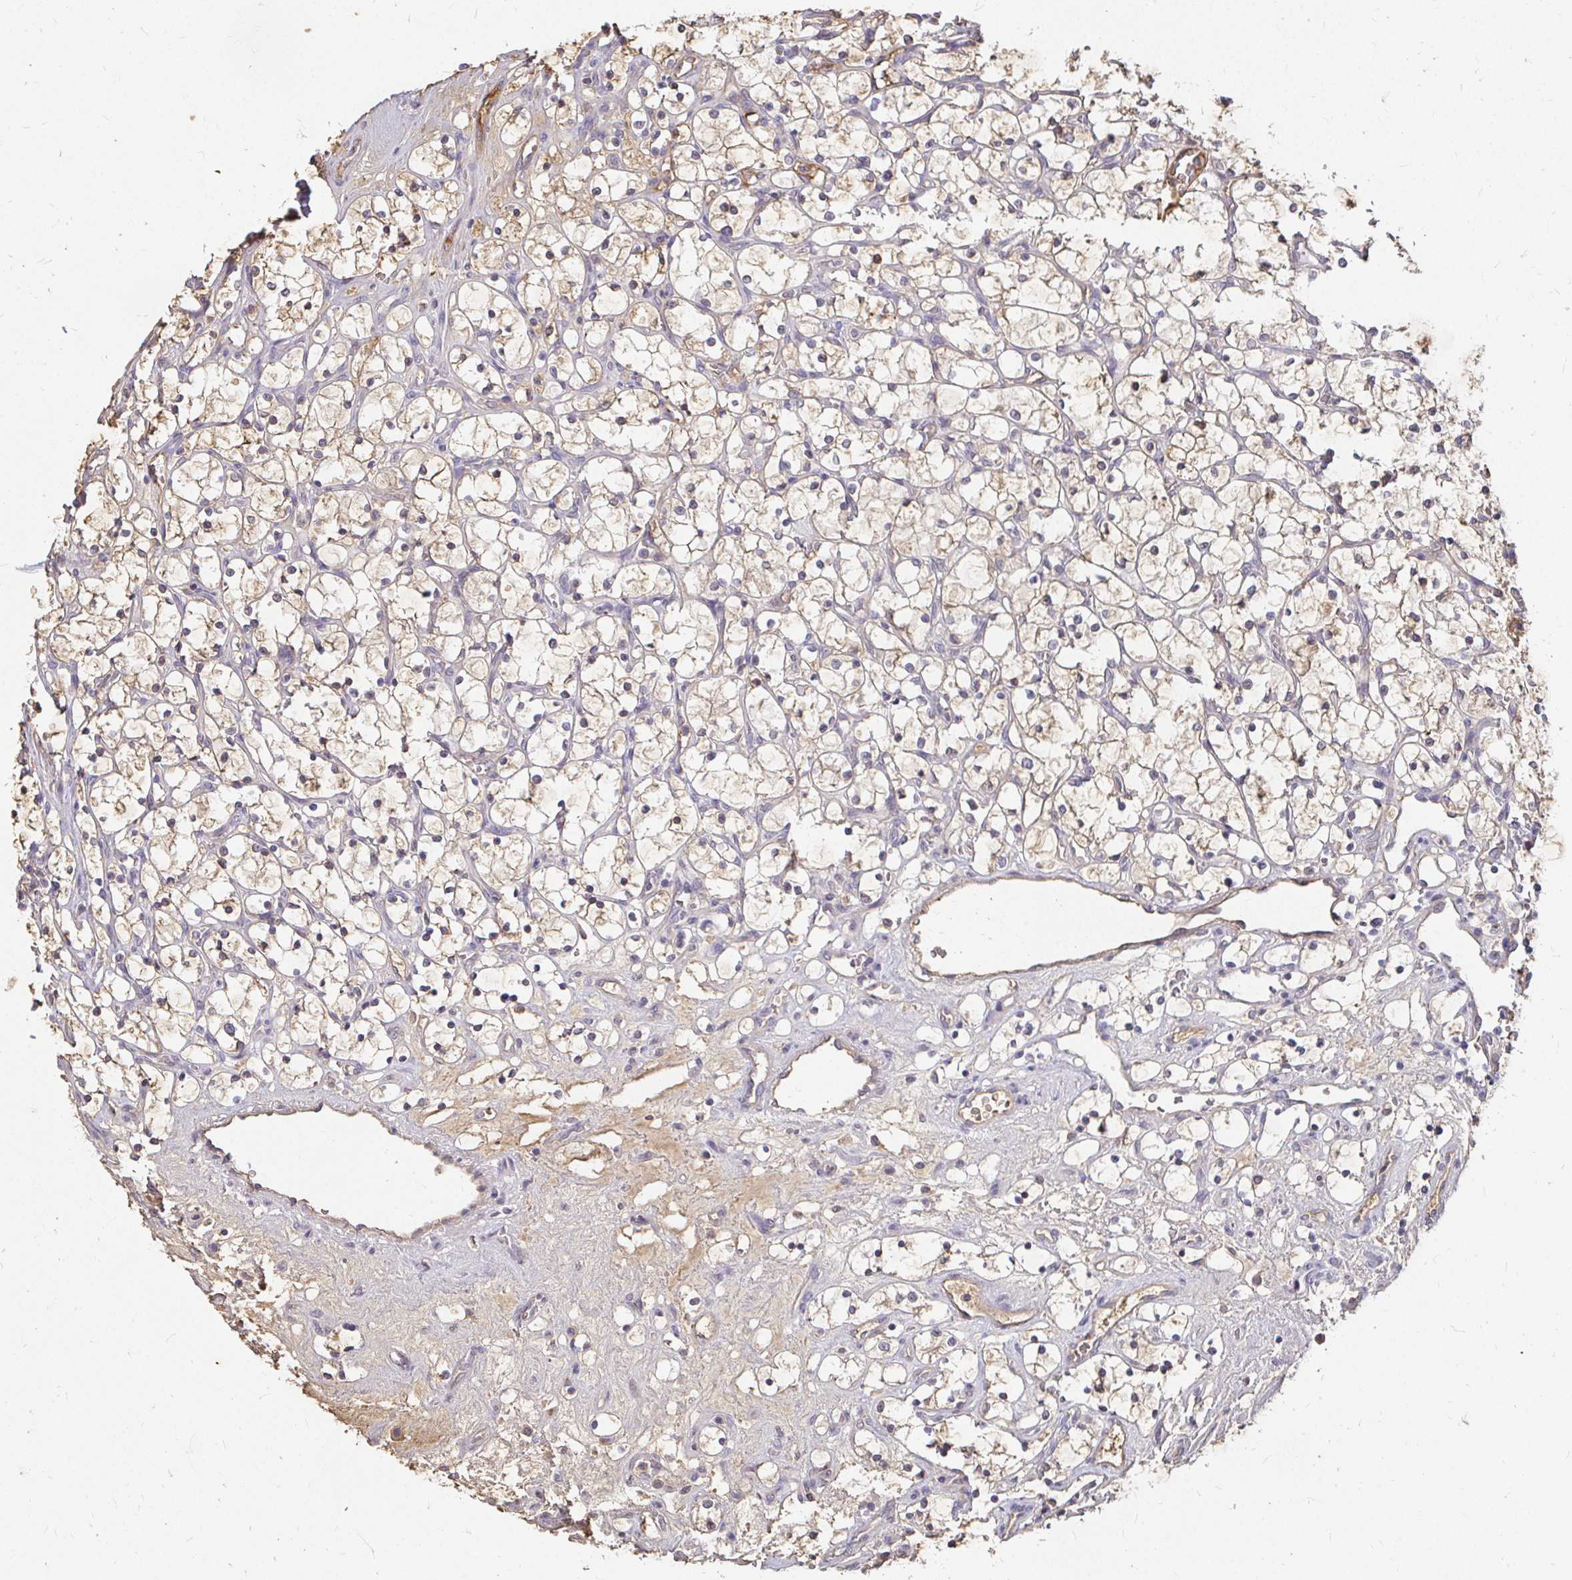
{"staining": {"intensity": "weak", "quantity": "25%-75%", "location": "cytoplasmic/membranous"}, "tissue": "renal cancer", "cell_type": "Tumor cells", "image_type": "cancer", "snomed": [{"axis": "morphology", "description": "Adenocarcinoma, NOS"}, {"axis": "topography", "description": "Kidney"}], "caption": "Tumor cells display weak cytoplasmic/membranous staining in approximately 25%-75% of cells in renal cancer (adenocarcinoma).", "gene": "LOXL4", "patient": {"sex": "female", "age": 69}}